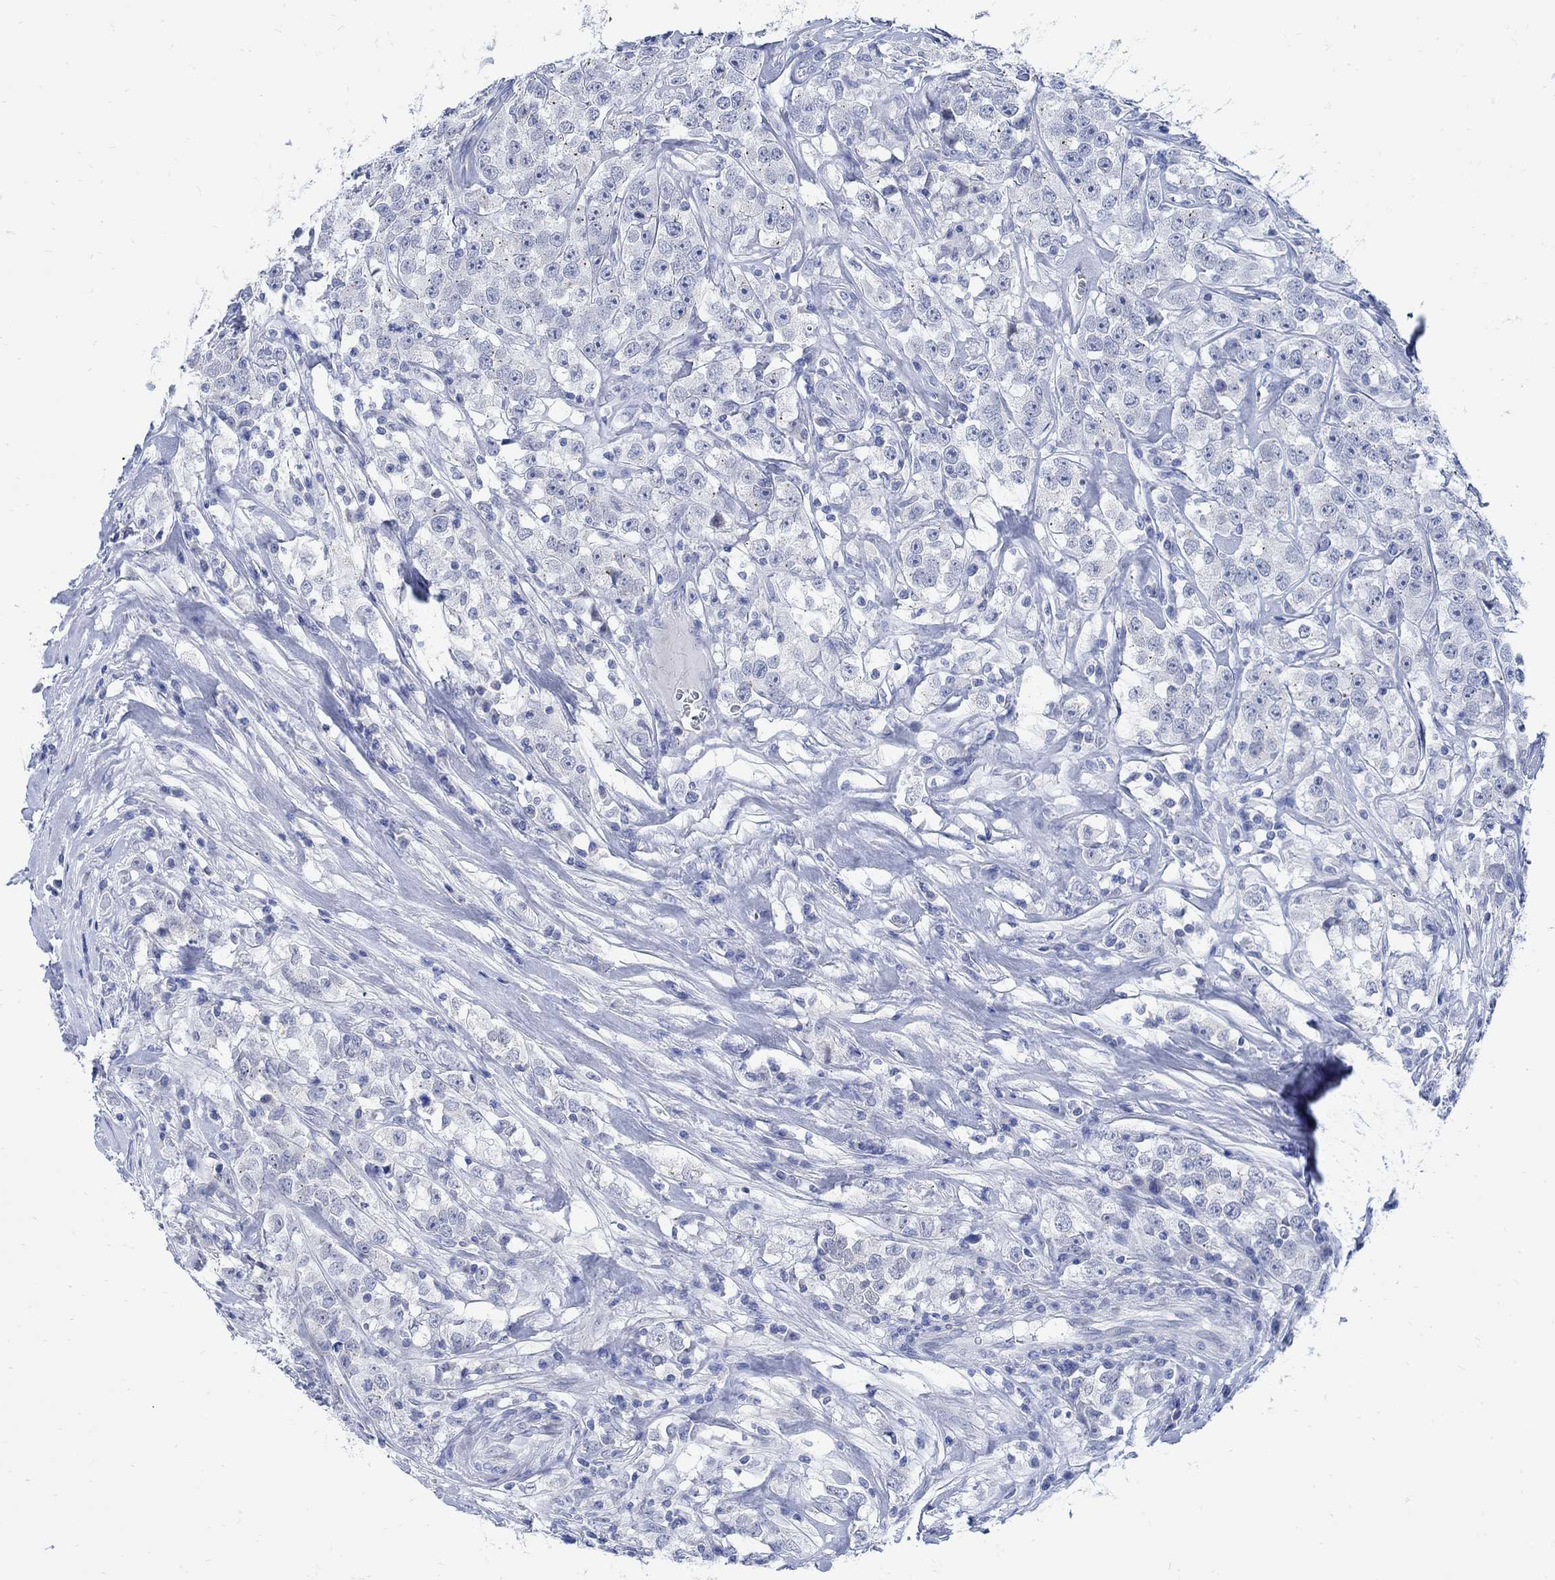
{"staining": {"intensity": "negative", "quantity": "none", "location": "none"}, "tissue": "testis cancer", "cell_type": "Tumor cells", "image_type": "cancer", "snomed": [{"axis": "morphology", "description": "Seminoma, NOS"}, {"axis": "topography", "description": "Testis"}], "caption": "Testis cancer (seminoma) was stained to show a protein in brown. There is no significant positivity in tumor cells.", "gene": "CAMK2N1", "patient": {"sex": "male", "age": 59}}